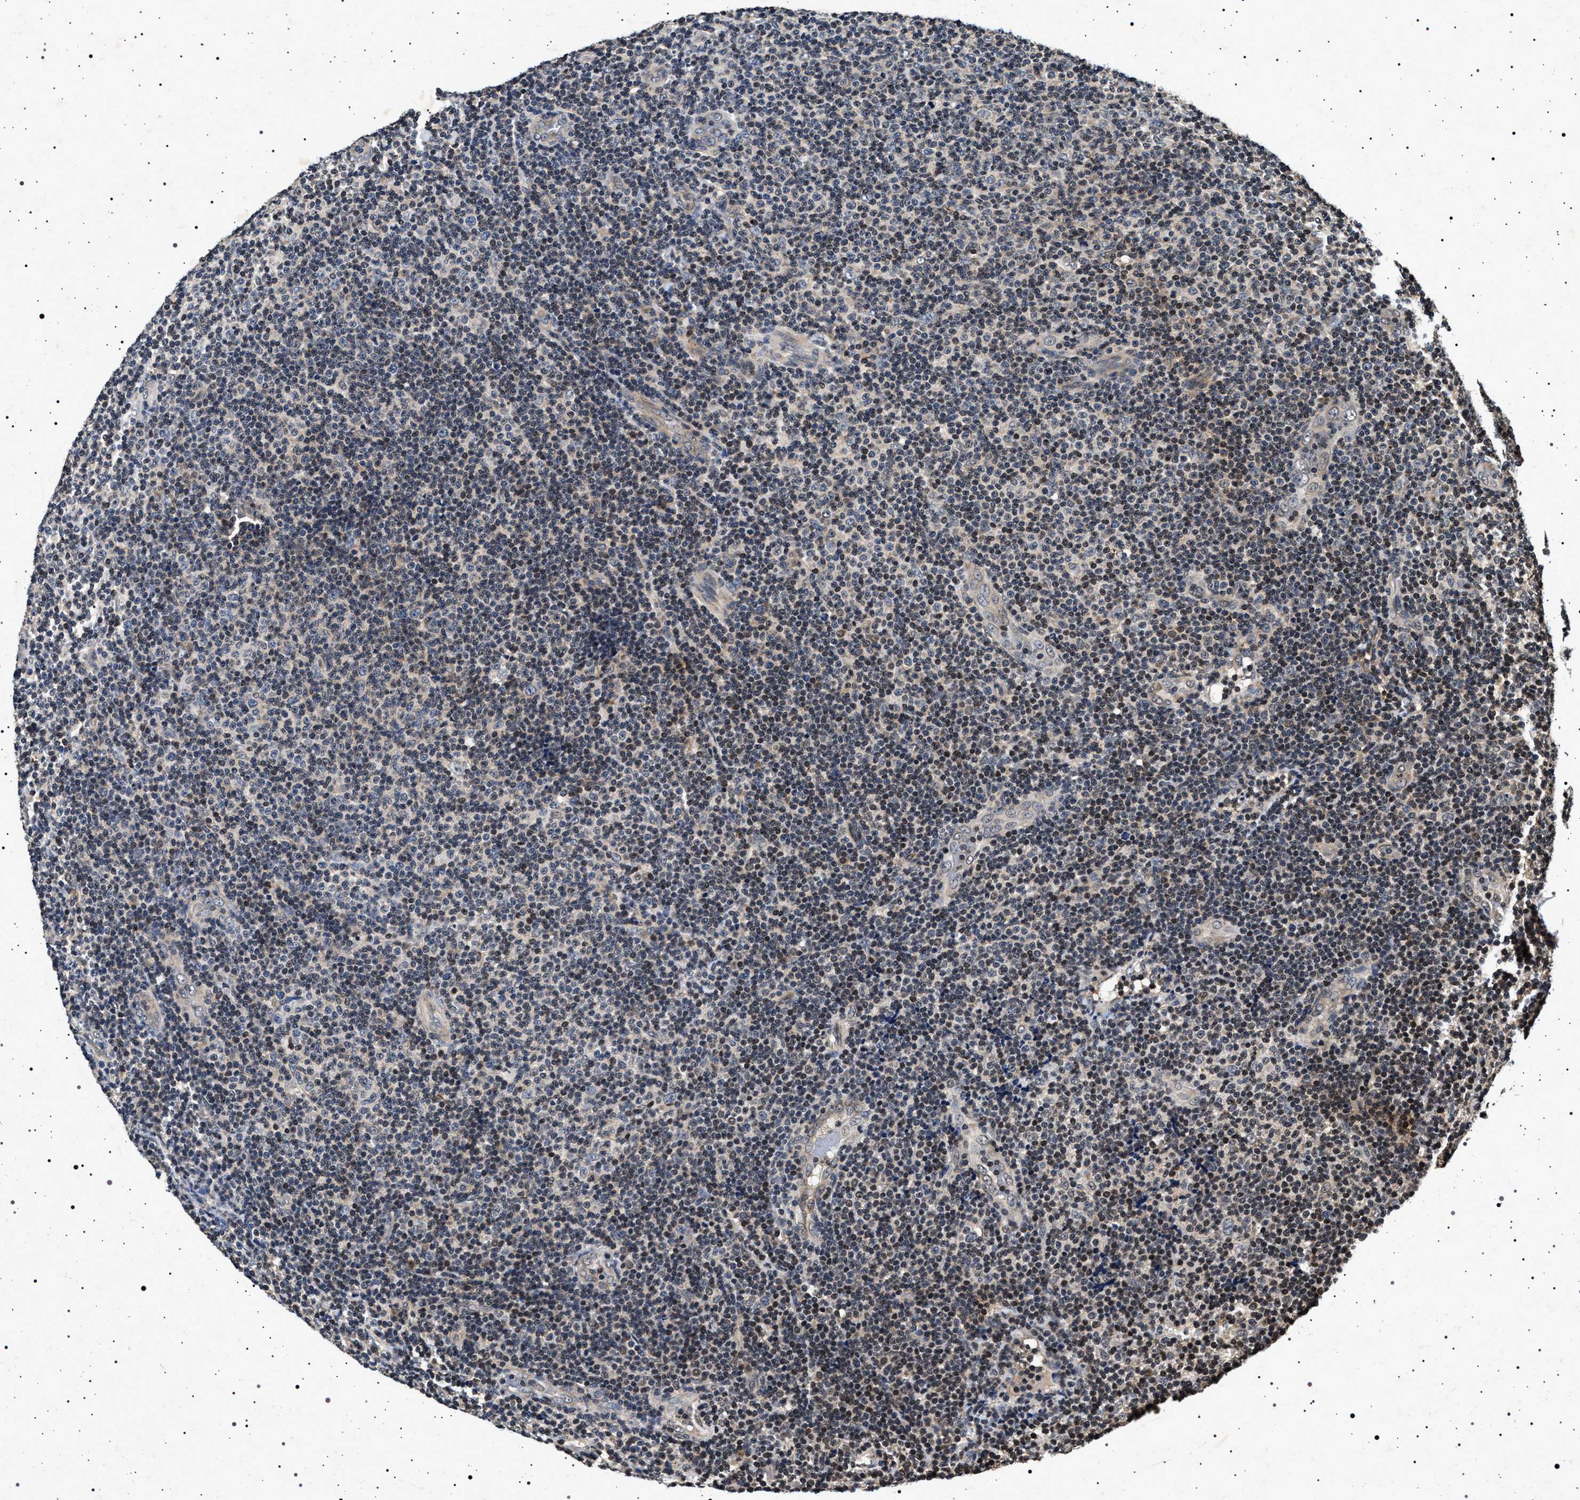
{"staining": {"intensity": "negative", "quantity": "none", "location": "none"}, "tissue": "lymphoma", "cell_type": "Tumor cells", "image_type": "cancer", "snomed": [{"axis": "morphology", "description": "Malignant lymphoma, non-Hodgkin's type, Low grade"}, {"axis": "topography", "description": "Lymph node"}], "caption": "This is an immunohistochemistry photomicrograph of human lymphoma. There is no expression in tumor cells.", "gene": "CDKN1B", "patient": {"sex": "male", "age": 83}}